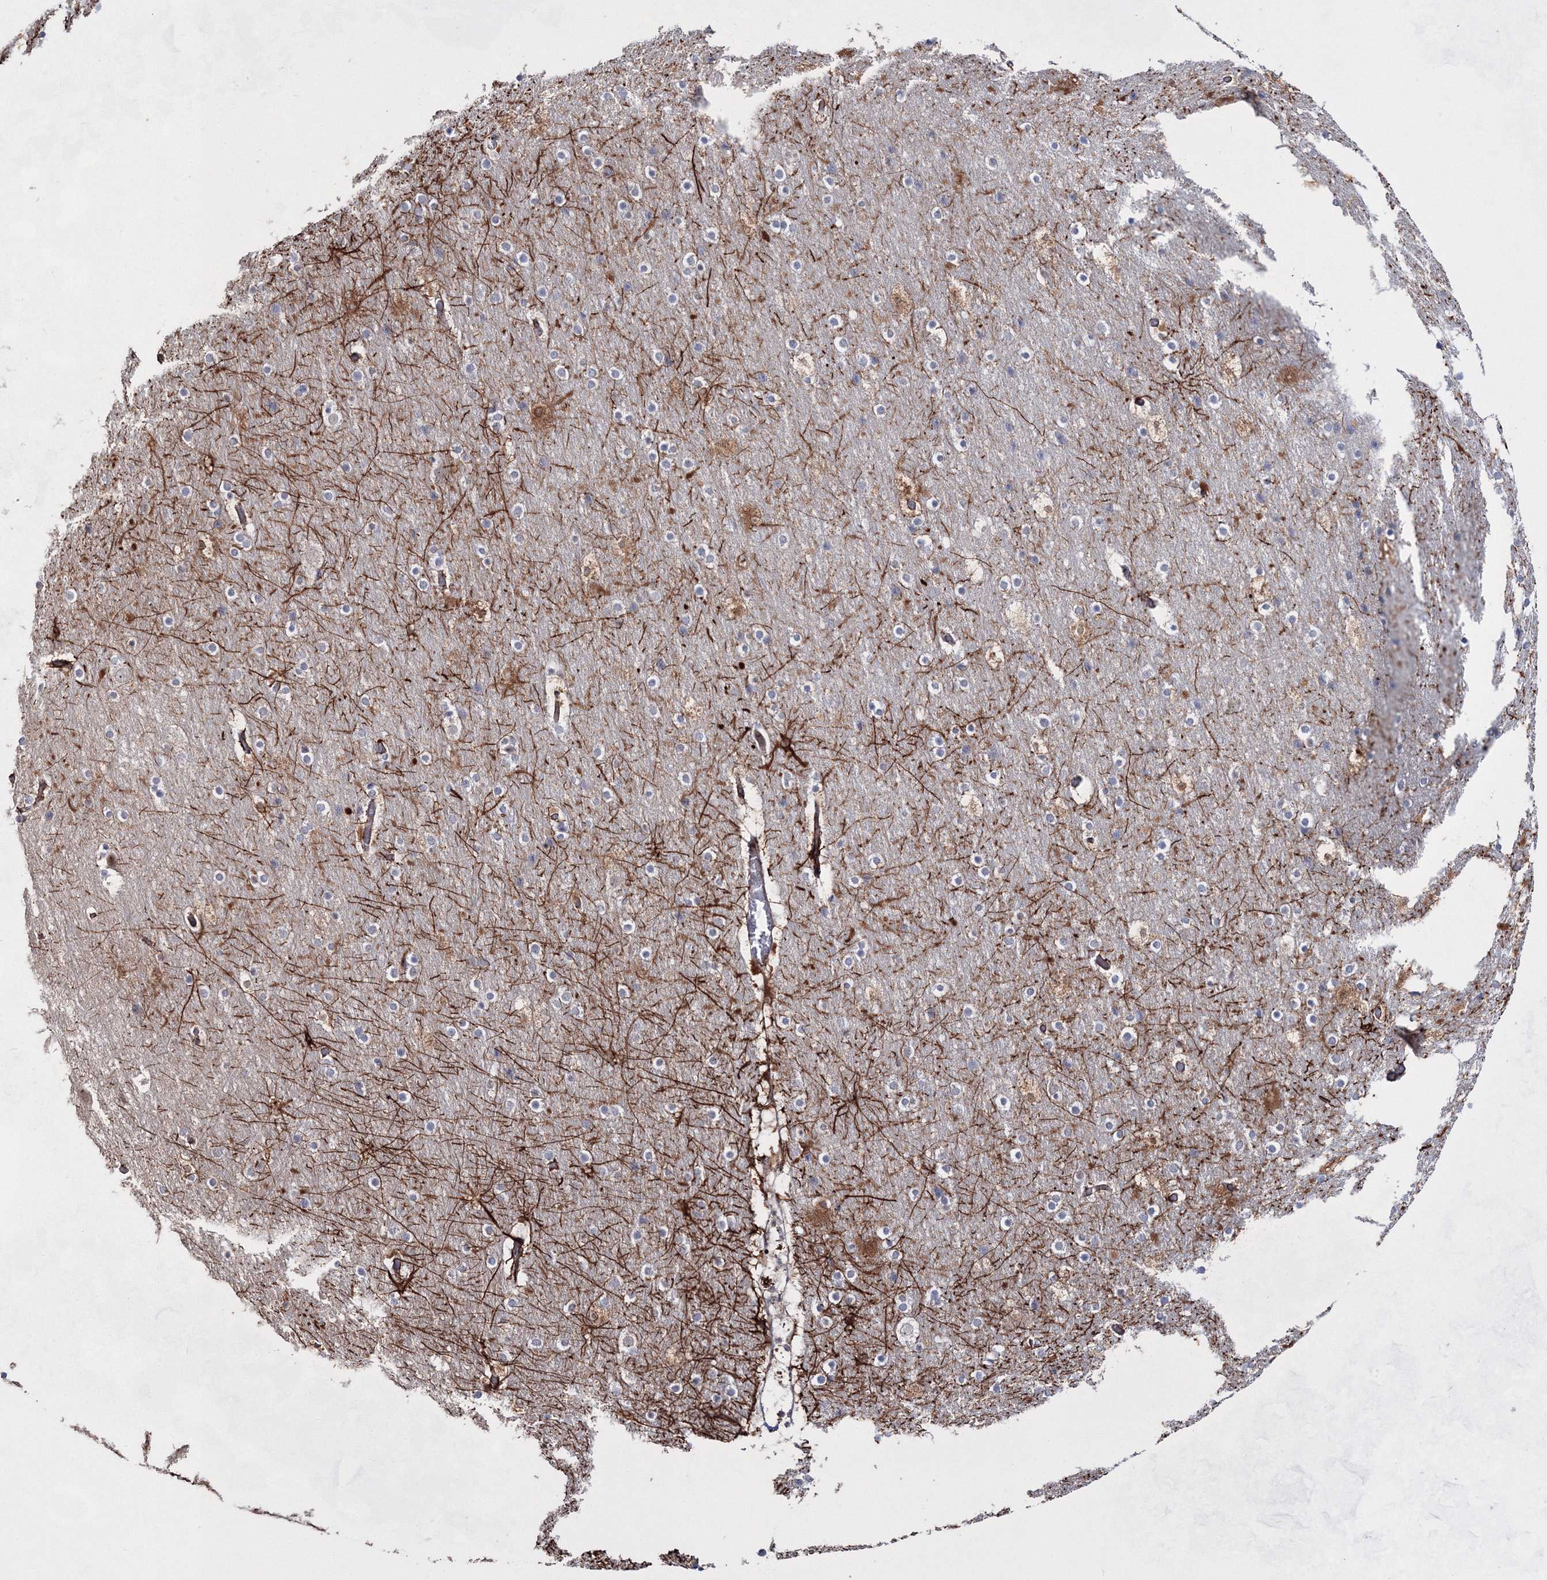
{"staining": {"intensity": "strong", "quantity": ">75%", "location": "cytoplasmic/membranous"}, "tissue": "cerebral cortex", "cell_type": "Endothelial cells", "image_type": "normal", "snomed": [{"axis": "morphology", "description": "Normal tissue, NOS"}, {"axis": "topography", "description": "Cerebral cortex"}], "caption": "Human cerebral cortex stained for a protein (brown) exhibits strong cytoplasmic/membranous positive positivity in about >75% of endothelial cells.", "gene": "SNIP1", "patient": {"sex": "male", "age": 57}}